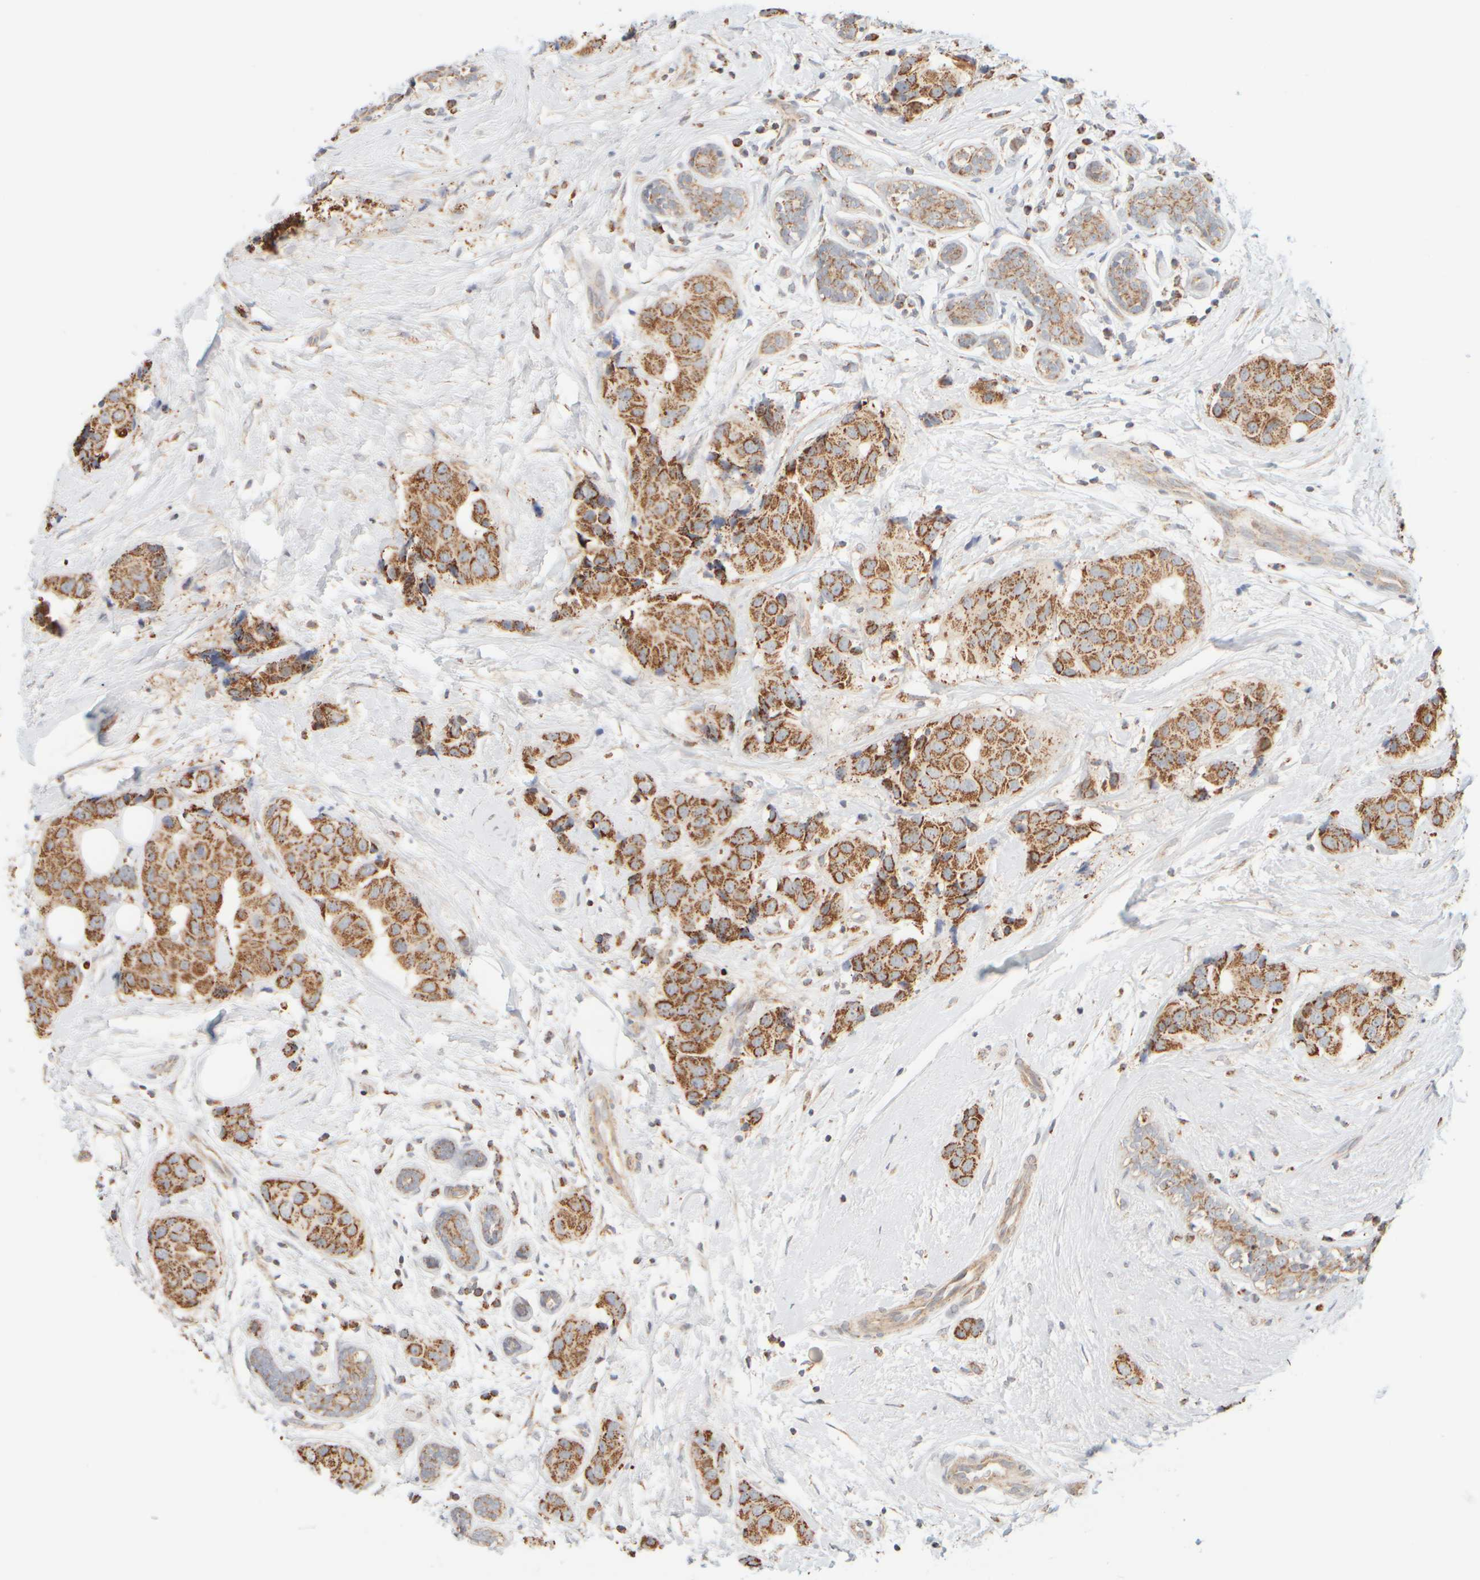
{"staining": {"intensity": "moderate", "quantity": ">75%", "location": "cytoplasmic/membranous"}, "tissue": "breast cancer", "cell_type": "Tumor cells", "image_type": "cancer", "snomed": [{"axis": "morphology", "description": "Normal tissue, NOS"}, {"axis": "morphology", "description": "Duct carcinoma"}, {"axis": "topography", "description": "Breast"}], "caption": "Human invasive ductal carcinoma (breast) stained for a protein (brown) reveals moderate cytoplasmic/membranous positive positivity in about >75% of tumor cells.", "gene": "APBB2", "patient": {"sex": "female", "age": 39}}